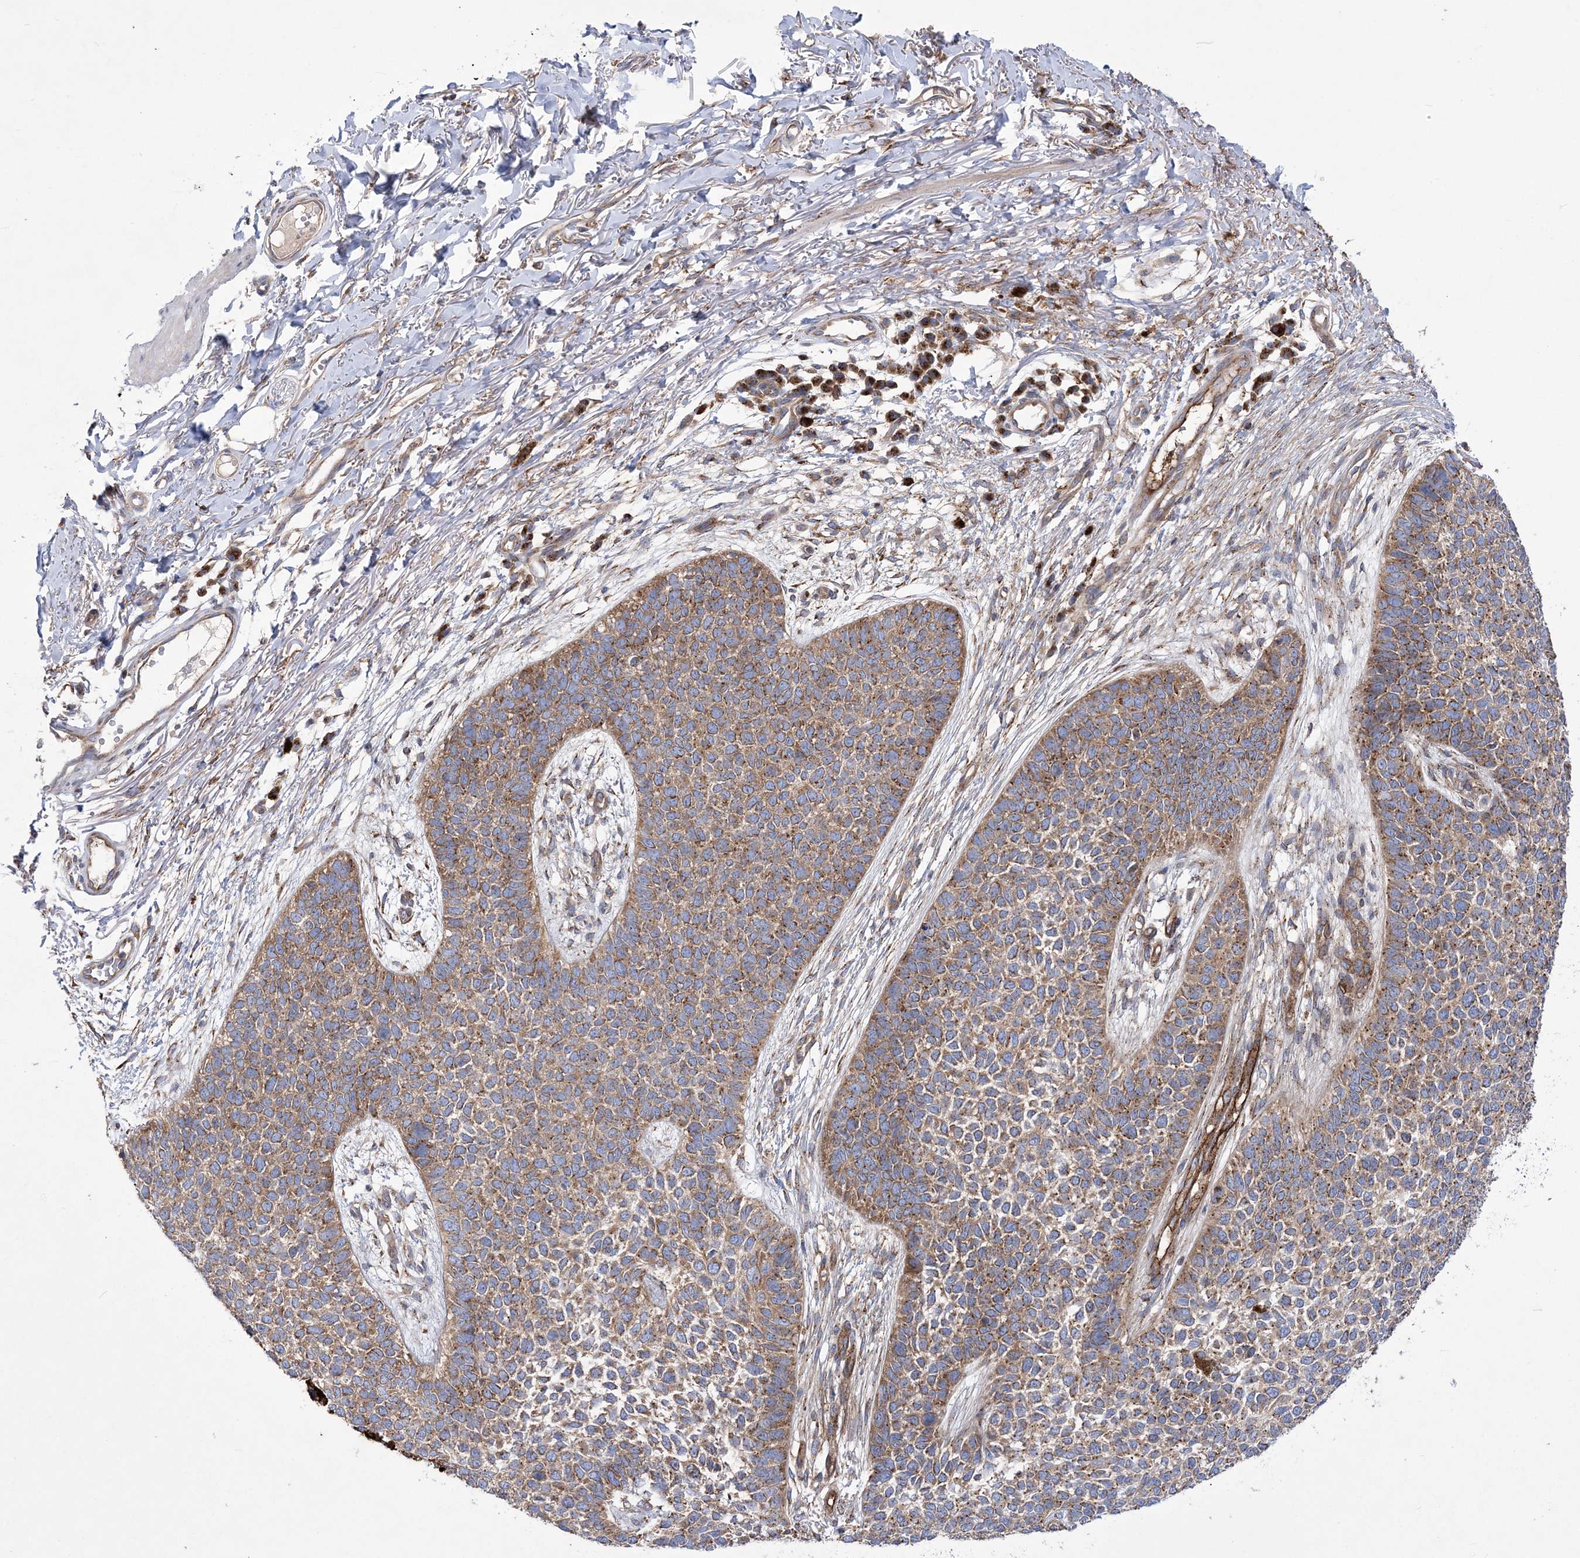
{"staining": {"intensity": "moderate", "quantity": ">75%", "location": "cytoplasmic/membranous"}, "tissue": "skin cancer", "cell_type": "Tumor cells", "image_type": "cancer", "snomed": [{"axis": "morphology", "description": "Basal cell carcinoma"}, {"axis": "topography", "description": "Skin"}], "caption": "Skin basal cell carcinoma stained with DAB (3,3'-diaminobenzidine) immunohistochemistry demonstrates medium levels of moderate cytoplasmic/membranous positivity in approximately >75% of tumor cells.", "gene": "COPB2", "patient": {"sex": "female", "age": 84}}